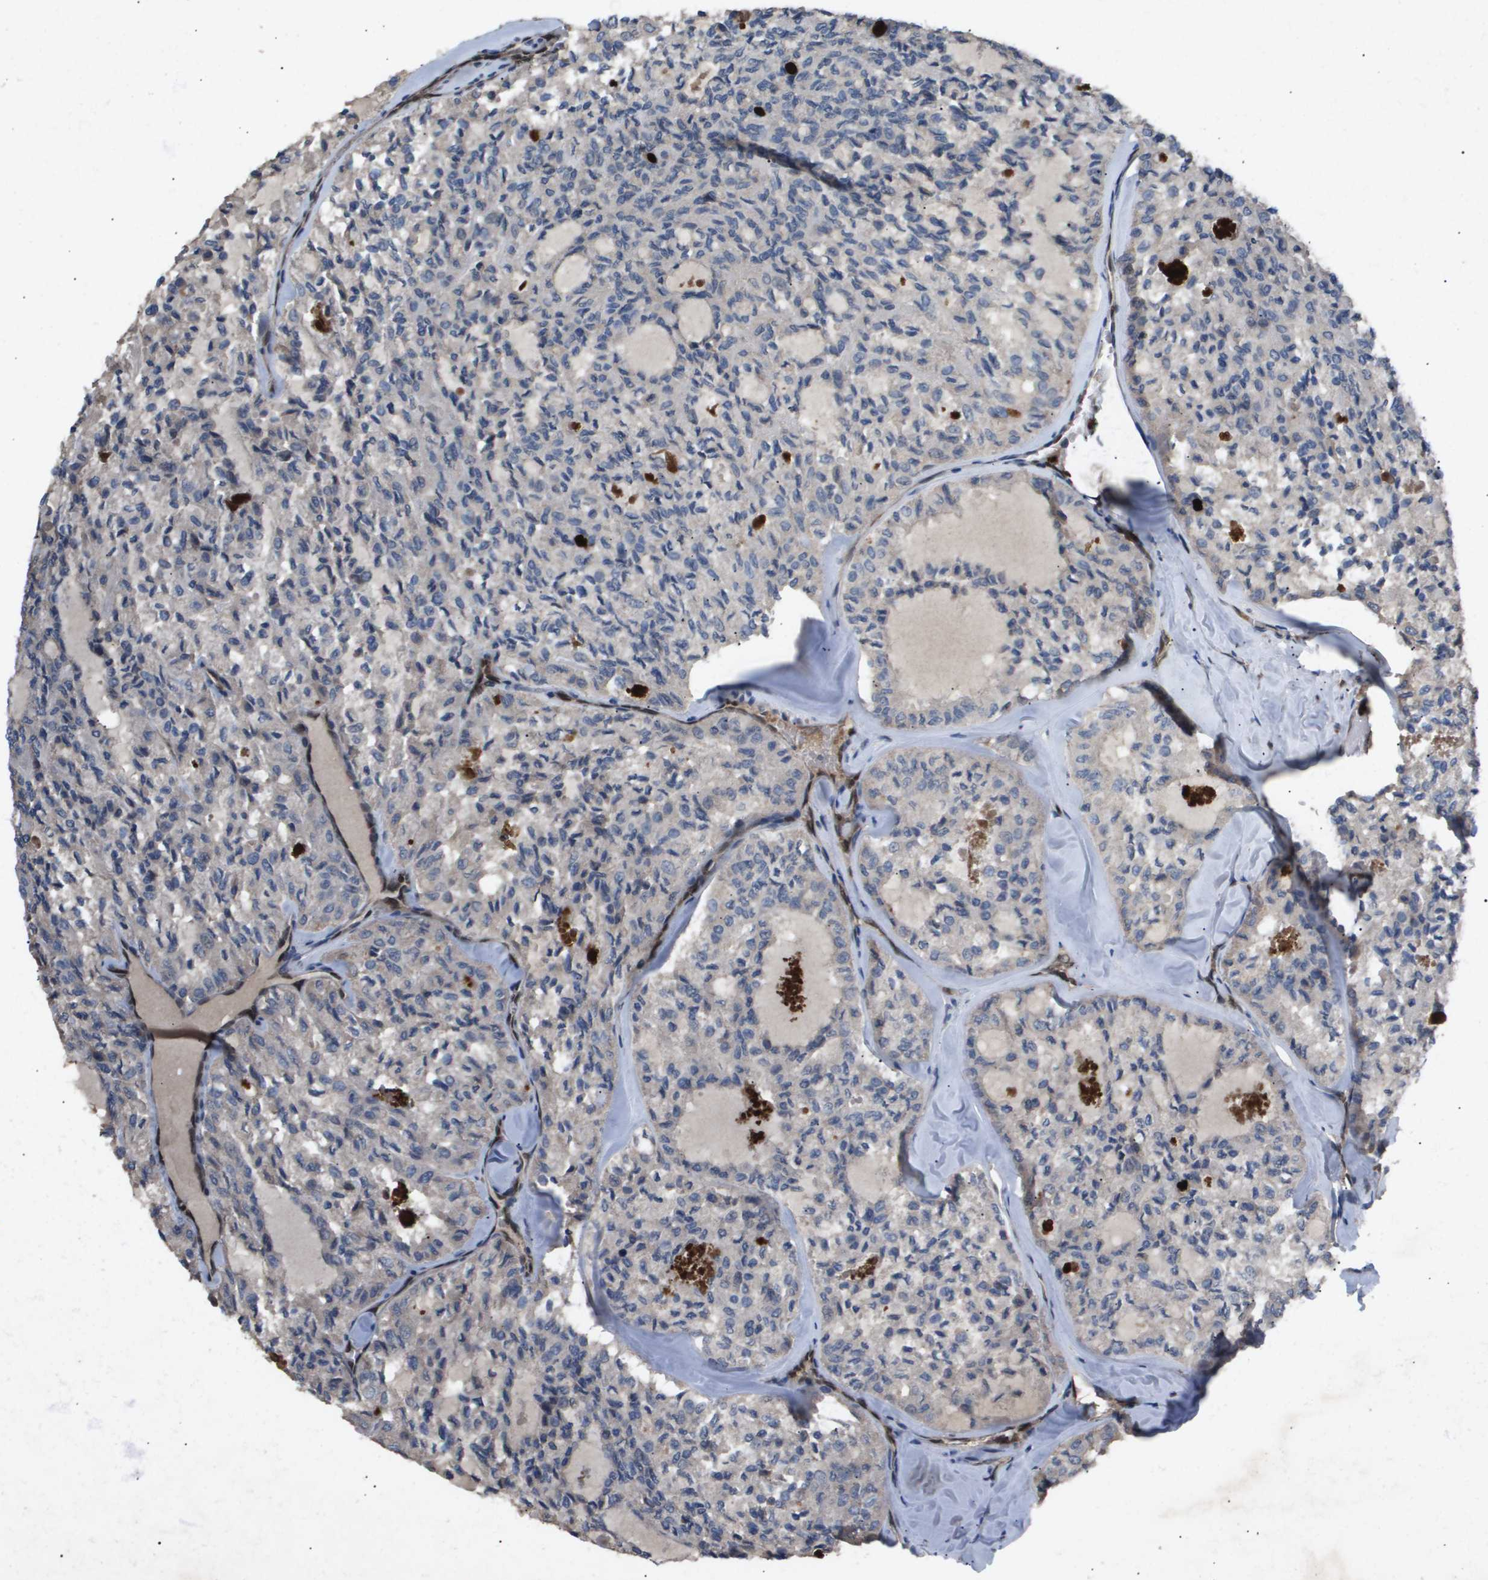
{"staining": {"intensity": "negative", "quantity": "none", "location": "none"}, "tissue": "thyroid cancer", "cell_type": "Tumor cells", "image_type": "cancer", "snomed": [{"axis": "morphology", "description": "Follicular adenoma carcinoma, NOS"}, {"axis": "topography", "description": "Thyroid gland"}], "caption": "Thyroid cancer (follicular adenoma carcinoma) was stained to show a protein in brown. There is no significant expression in tumor cells. (DAB (3,3'-diaminobenzidine) immunohistochemistry (IHC), high magnification).", "gene": "ERG", "patient": {"sex": "male", "age": 75}}